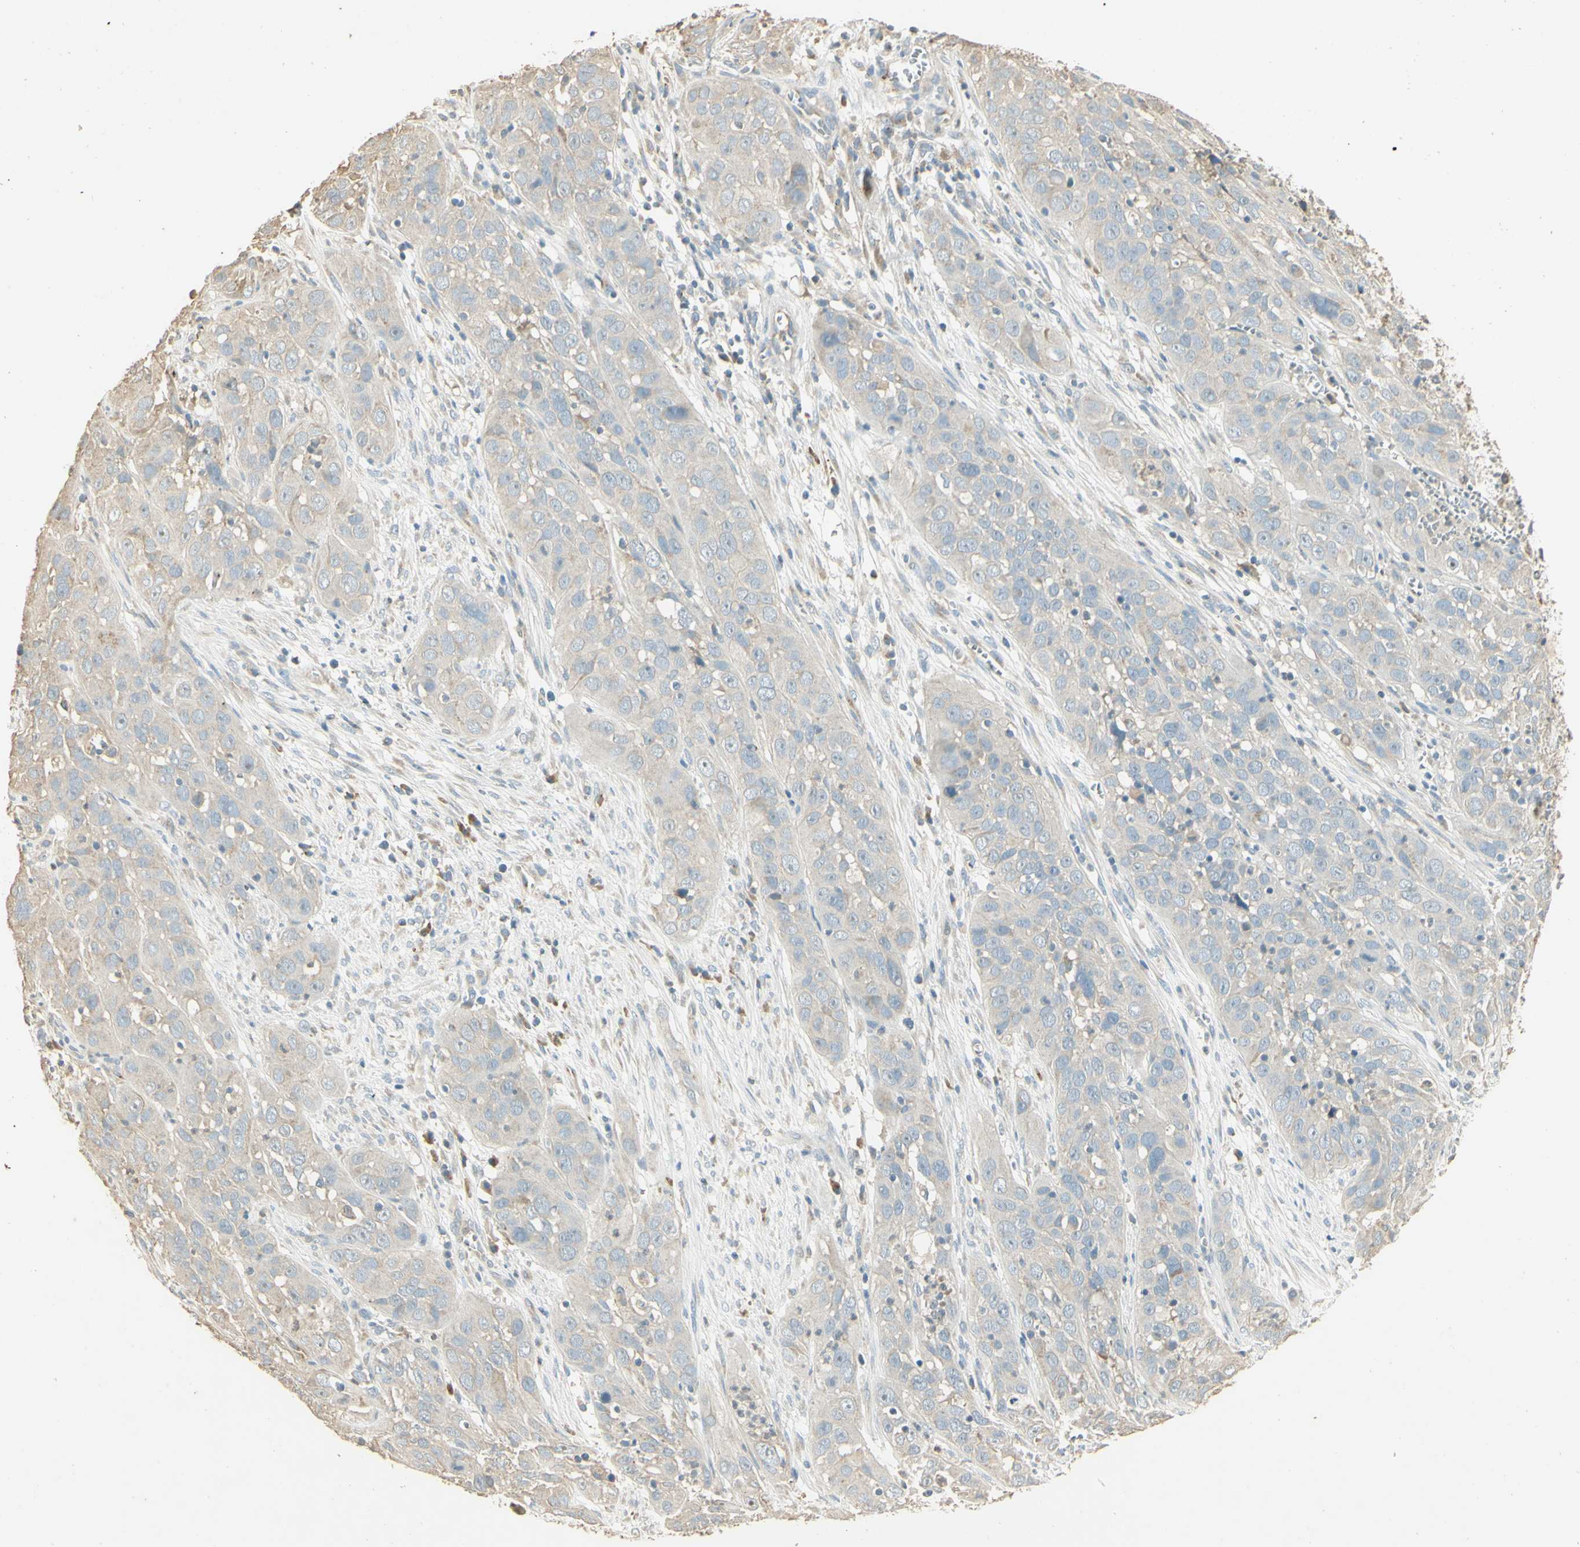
{"staining": {"intensity": "weak", "quantity": "<25%", "location": "cytoplasmic/membranous"}, "tissue": "cervical cancer", "cell_type": "Tumor cells", "image_type": "cancer", "snomed": [{"axis": "morphology", "description": "Squamous cell carcinoma, NOS"}, {"axis": "topography", "description": "Cervix"}], "caption": "High power microscopy image of an immunohistochemistry (IHC) micrograph of cervical squamous cell carcinoma, revealing no significant expression in tumor cells. Nuclei are stained in blue.", "gene": "UXS1", "patient": {"sex": "female", "age": 32}}